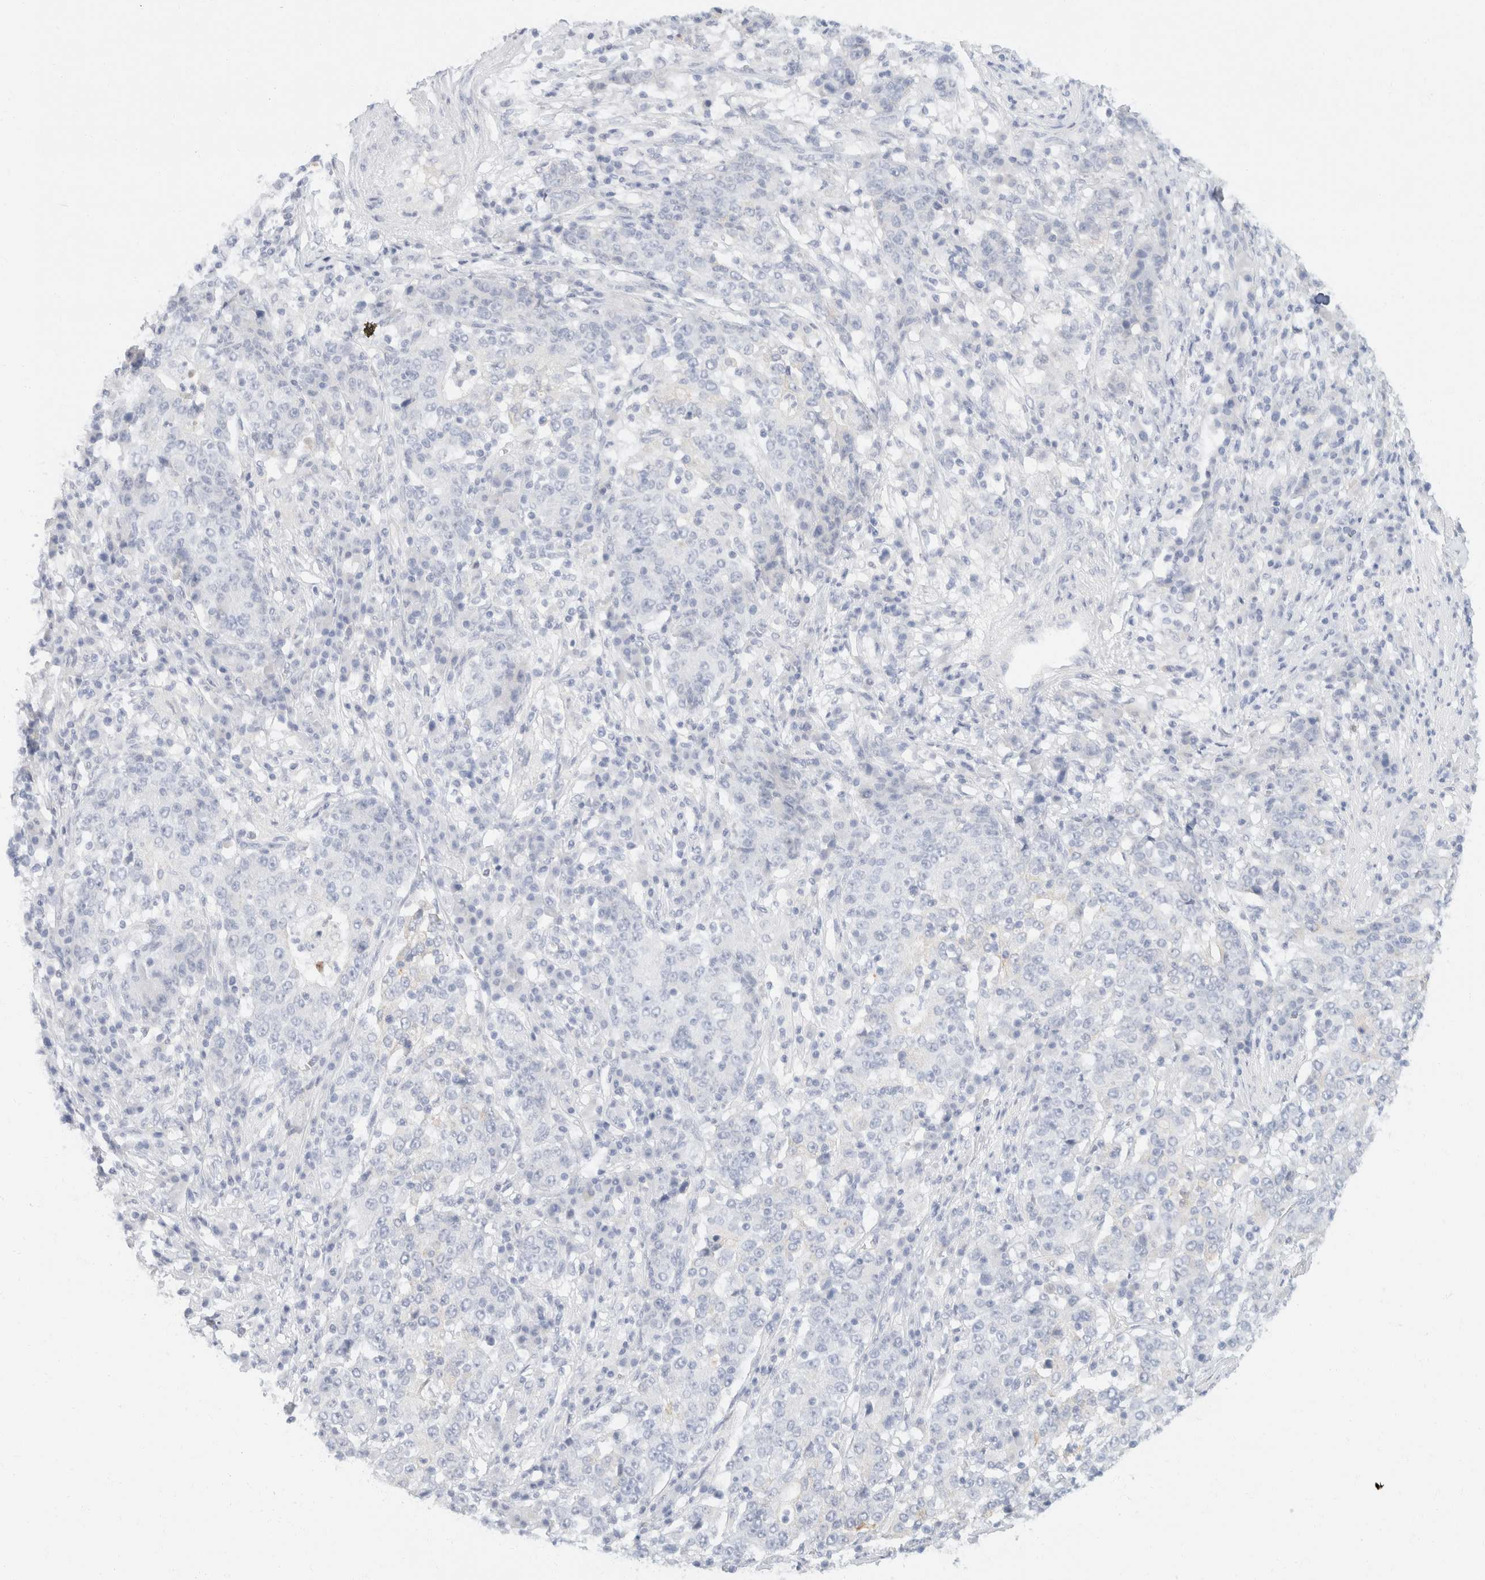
{"staining": {"intensity": "negative", "quantity": "none", "location": "none"}, "tissue": "stomach cancer", "cell_type": "Tumor cells", "image_type": "cancer", "snomed": [{"axis": "morphology", "description": "Adenocarcinoma, NOS"}, {"axis": "topography", "description": "Stomach"}], "caption": "Immunohistochemistry histopathology image of human stomach adenocarcinoma stained for a protein (brown), which reveals no positivity in tumor cells.", "gene": "KRT20", "patient": {"sex": "male", "age": 59}}